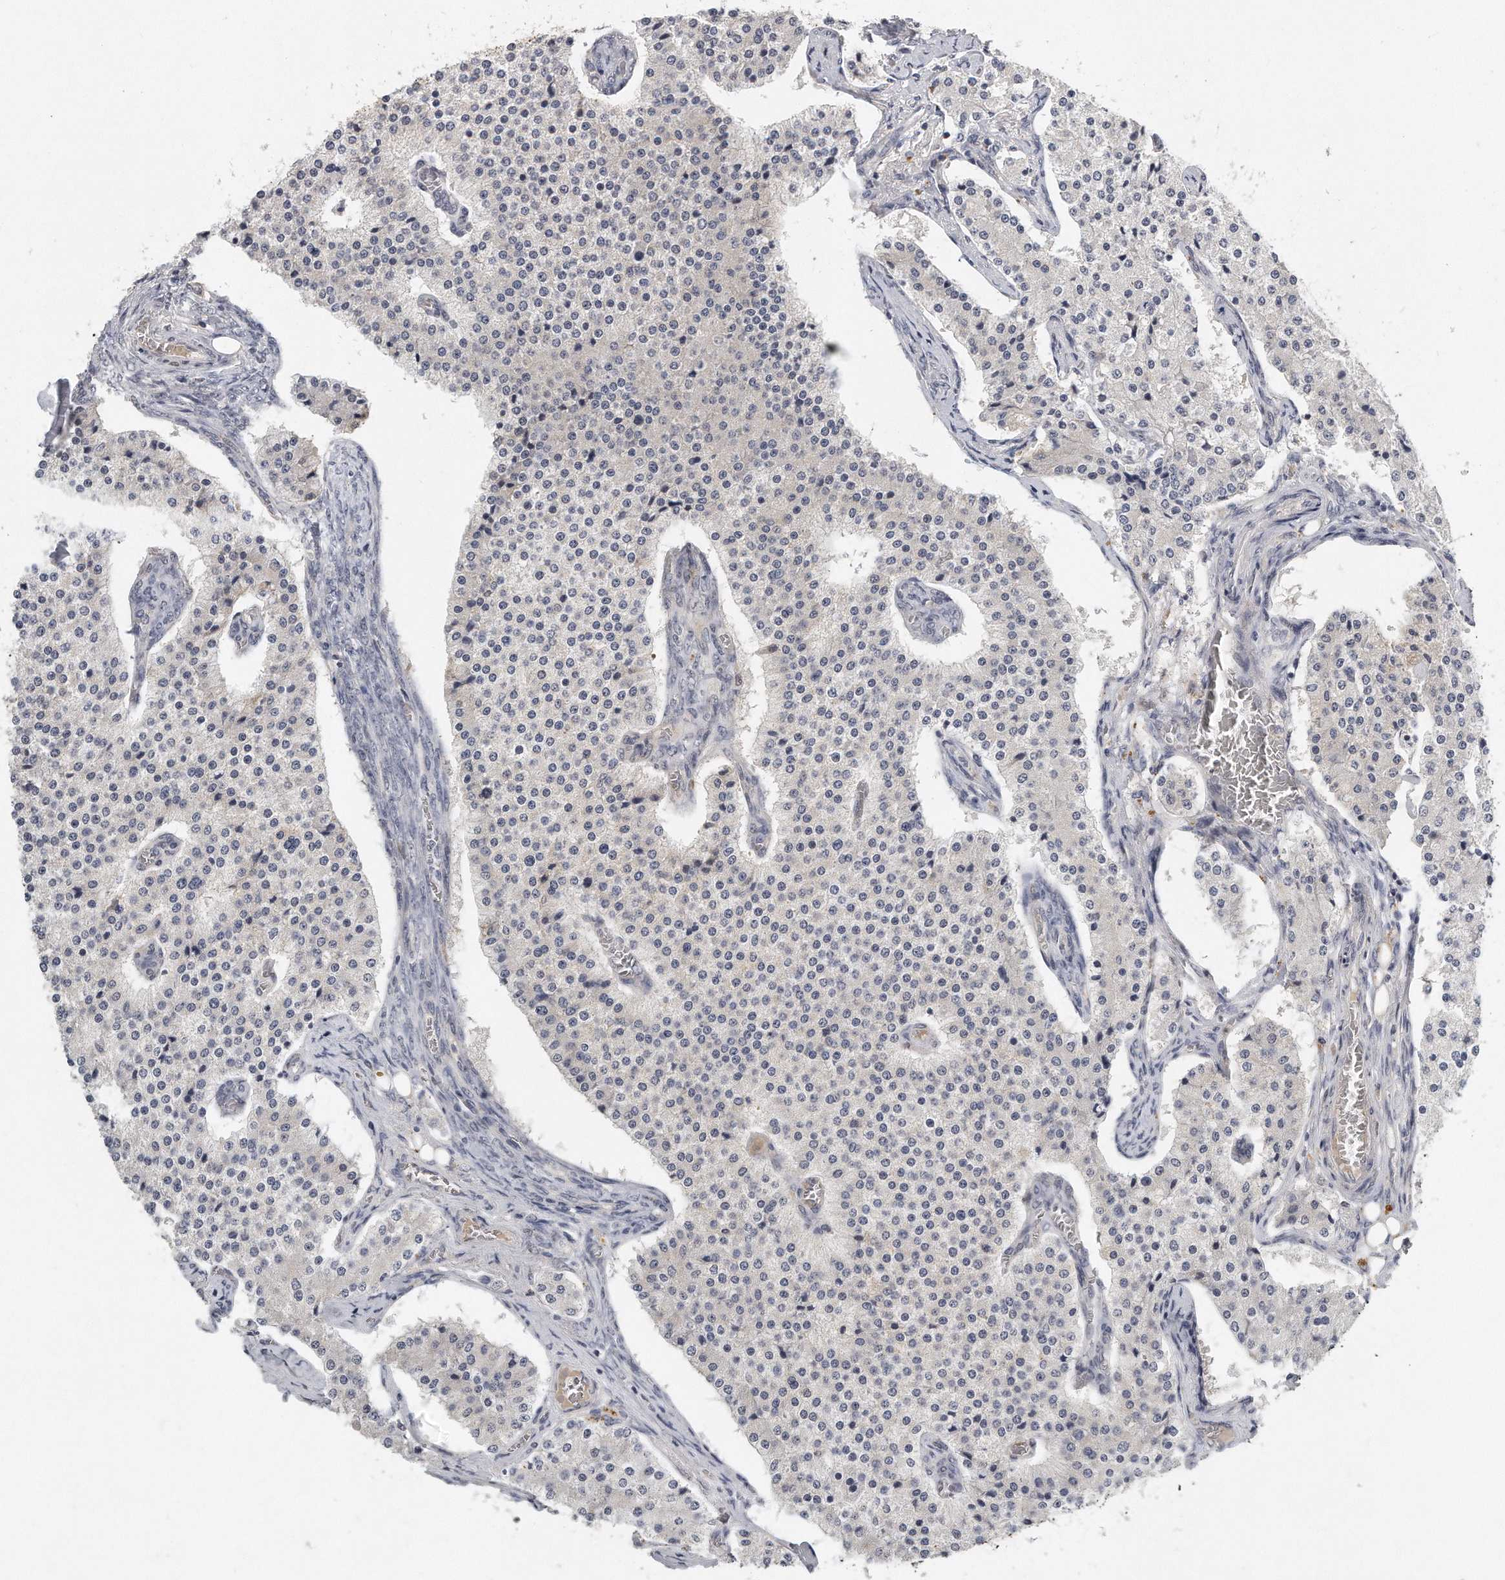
{"staining": {"intensity": "negative", "quantity": "none", "location": "none"}, "tissue": "carcinoid", "cell_type": "Tumor cells", "image_type": "cancer", "snomed": [{"axis": "morphology", "description": "Carcinoid, malignant, NOS"}, {"axis": "topography", "description": "Colon"}], "caption": "Tumor cells are negative for brown protein staining in carcinoid. (Stains: DAB (3,3'-diaminobenzidine) immunohistochemistry (IHC) with hematoxylin counter stain, Microscopy: brightfield microscopy at high magnification).", "gene": "CAMK1", "patient": {"sex": "female", "age": 52}}